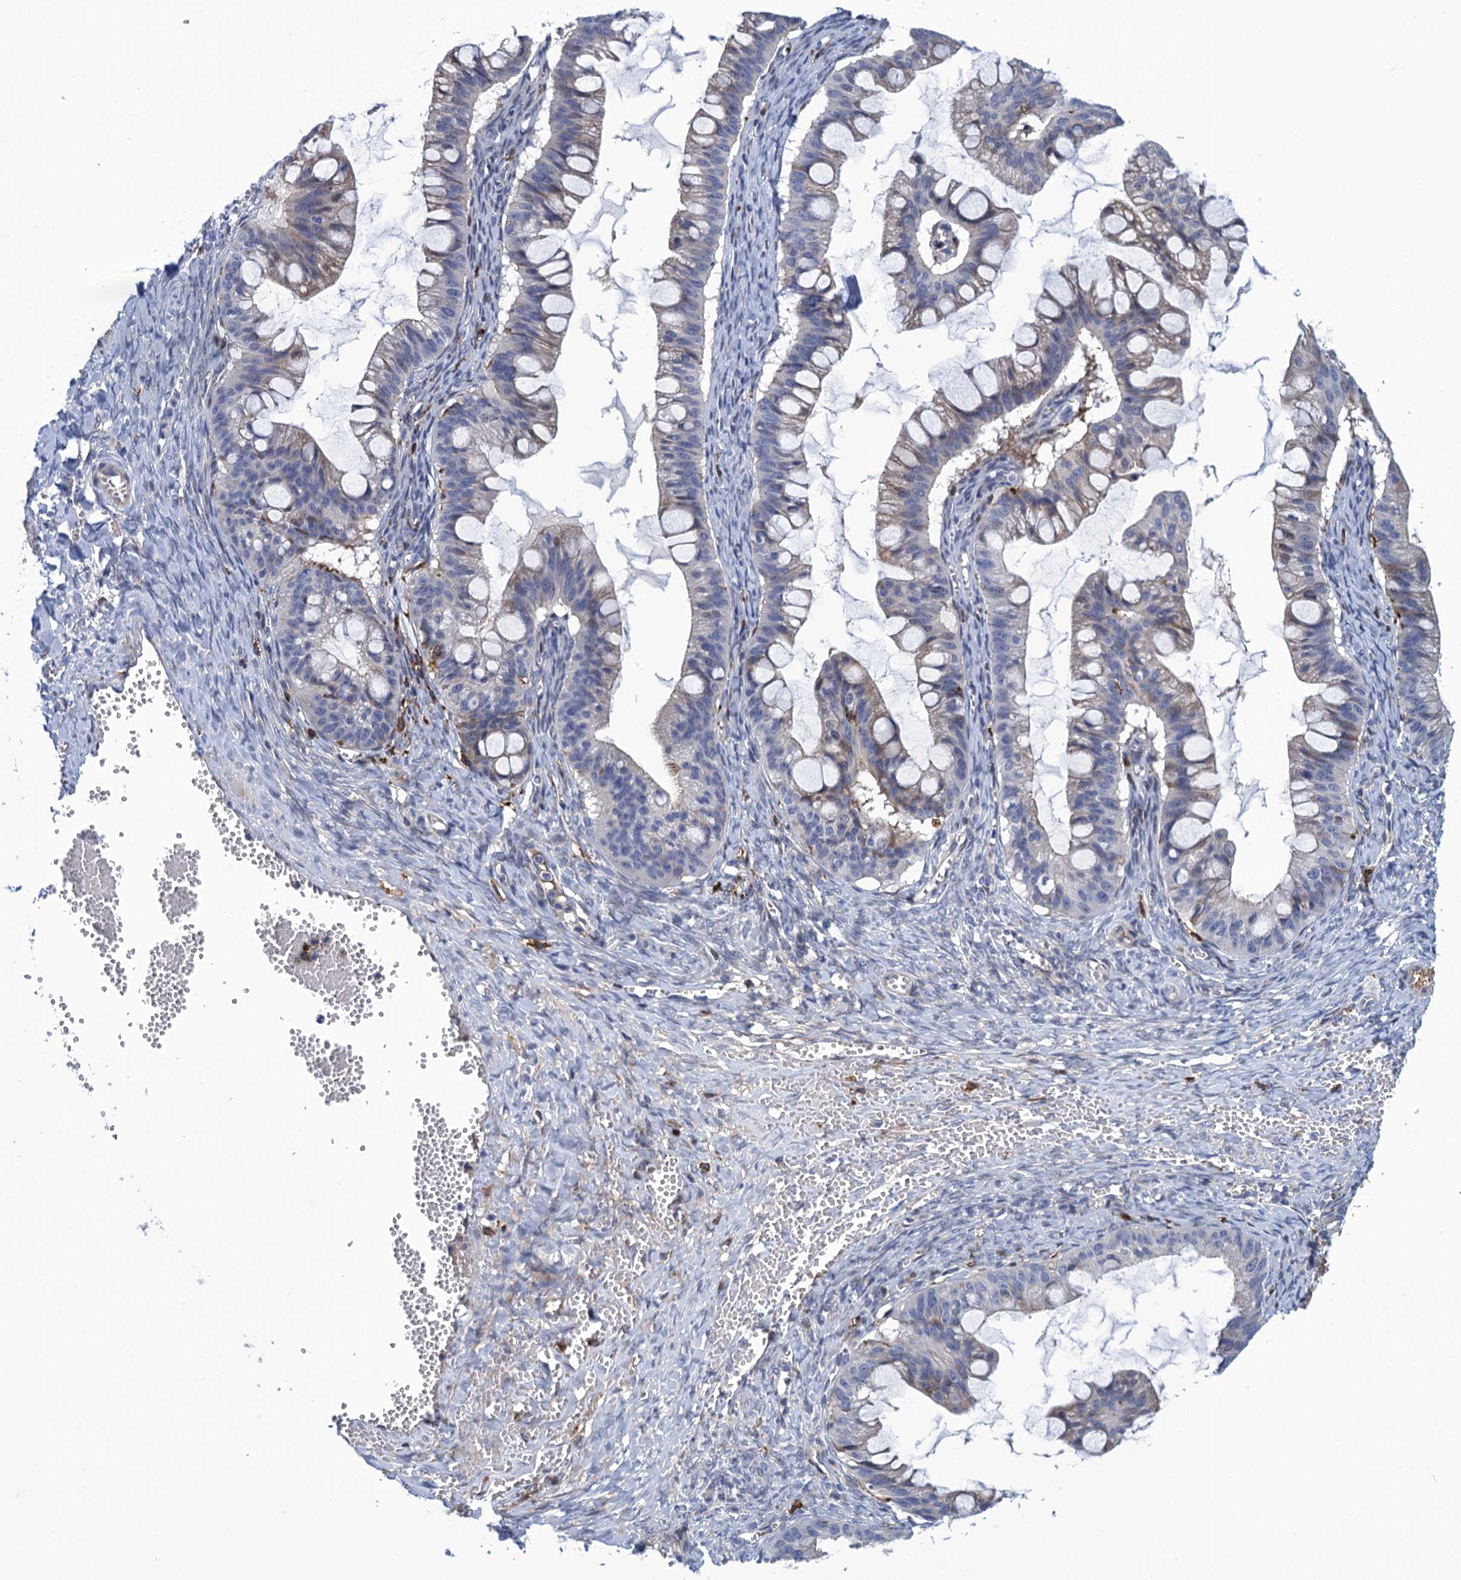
{"staining": {"intensity": "weak", "quantity": "<25%", "location": "cytoplasmic/membranous"}, "tissue": "ovarian cancer", "cell_type": "Tumor cells", "image_type": "cancer", "snomed": [{"axis": "morphology", "description": "Cystadenocarcinoma, mucinous, NOS"}, {"axis": "topography", "description": "Ovary"}], "caption": "Protein analysis of mucinous cystadenocarcinoma (ovarian) shows no significant positivity in tumor cells.", "gene": "DNHD1", "patient": {"sex": "female", "age": 73}}